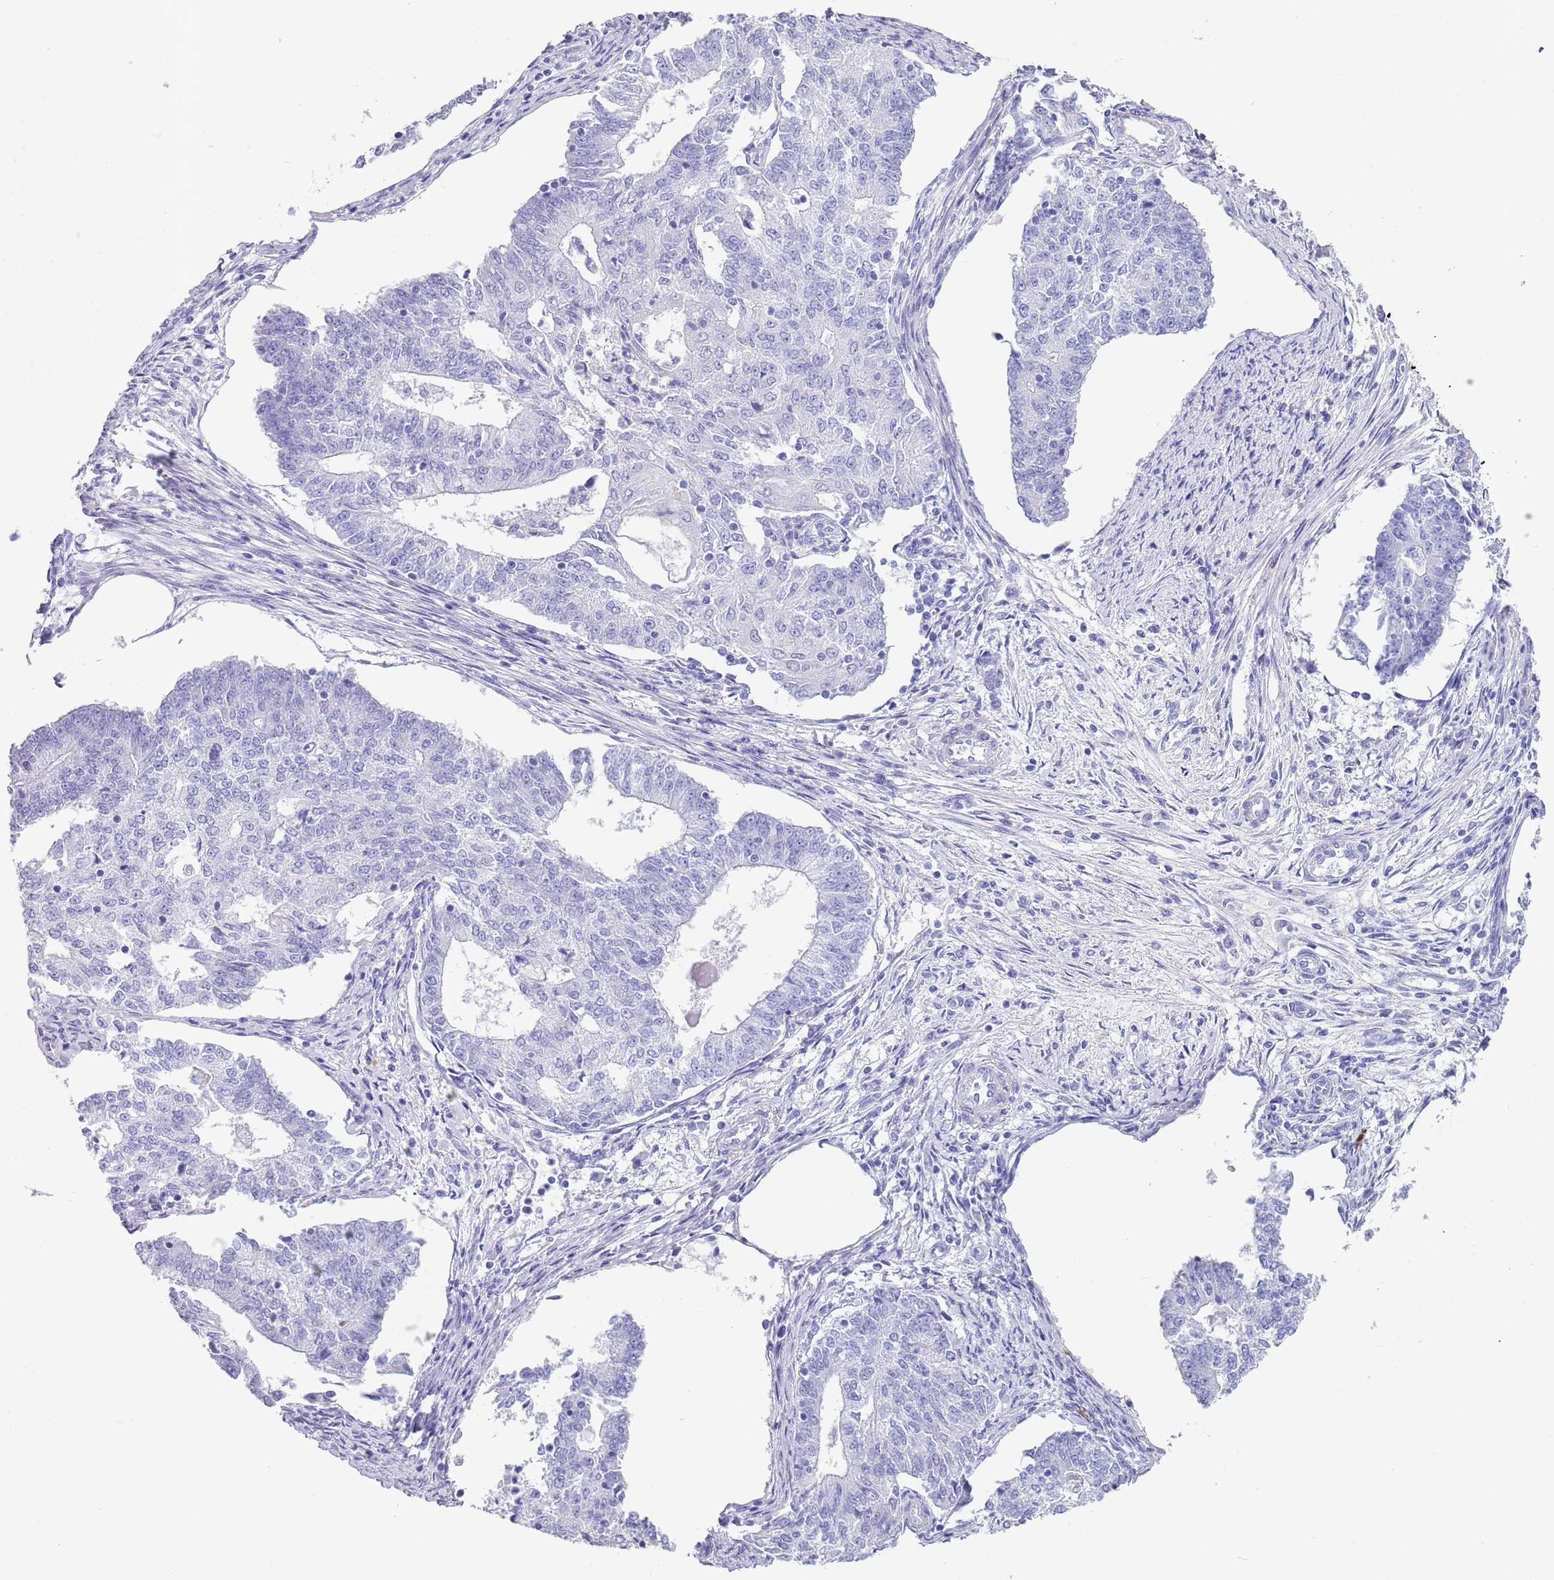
{"staining": {"intensity": "negative", "quantity": "none", "location": "none"}, "tissue": "endometrial cancer", "cell_type": "Tumor cells", "image_type": "cancer", "snomed": [{"axis": "morphology", "description": "Adenocarcinoma, NOS"}, {"axis": "topography", "description": "Endometrium"}], "caption": "A histopathology image of human endometrial cancer is negative for staining in tumor cells.", "gene": "CPXM2", "patient": {"sex": "female", "age": 56}}